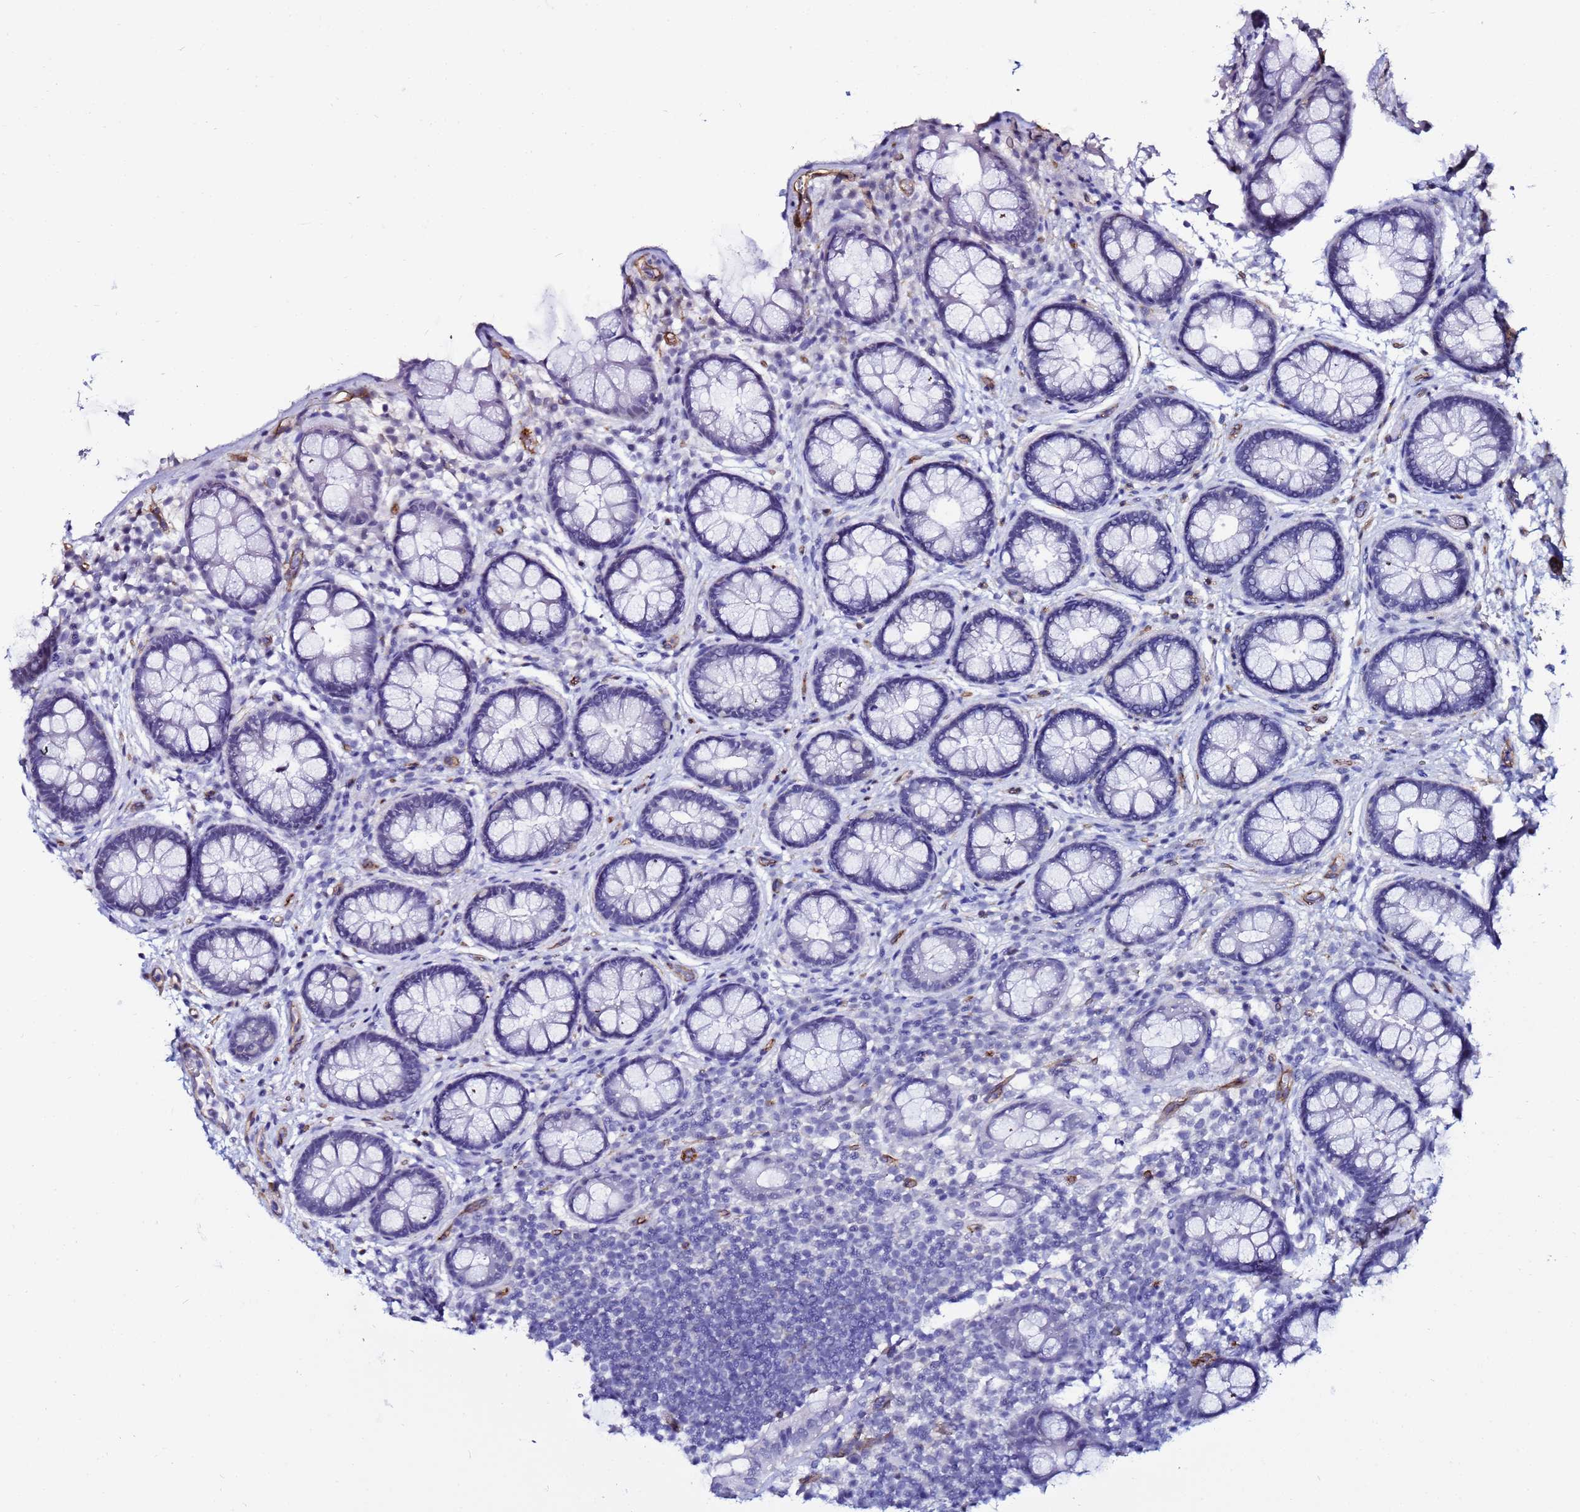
{"staining": {"intensity": "negative", "quantity": "none", "location": "none"}, "tissue": "rectum", "cell_type": "Glandular cells", "image_type": "normal", "snomed": [{"axis": "morphology", "description": "Normal tissue, NOS"}, {"axis": "topography", "description": "Rectum"}, {"axis": "topography", "description": "Peripheral nerve tissue"}], "caption": "Immunohistochemistry (IHC) photomicrograph of unremarkable rectum: human rectum stained with DAB exhibits no significant protein staining in glandular cells.", "gene": "DEFB104A", "patient": {"sex": "female", "age": 69}}